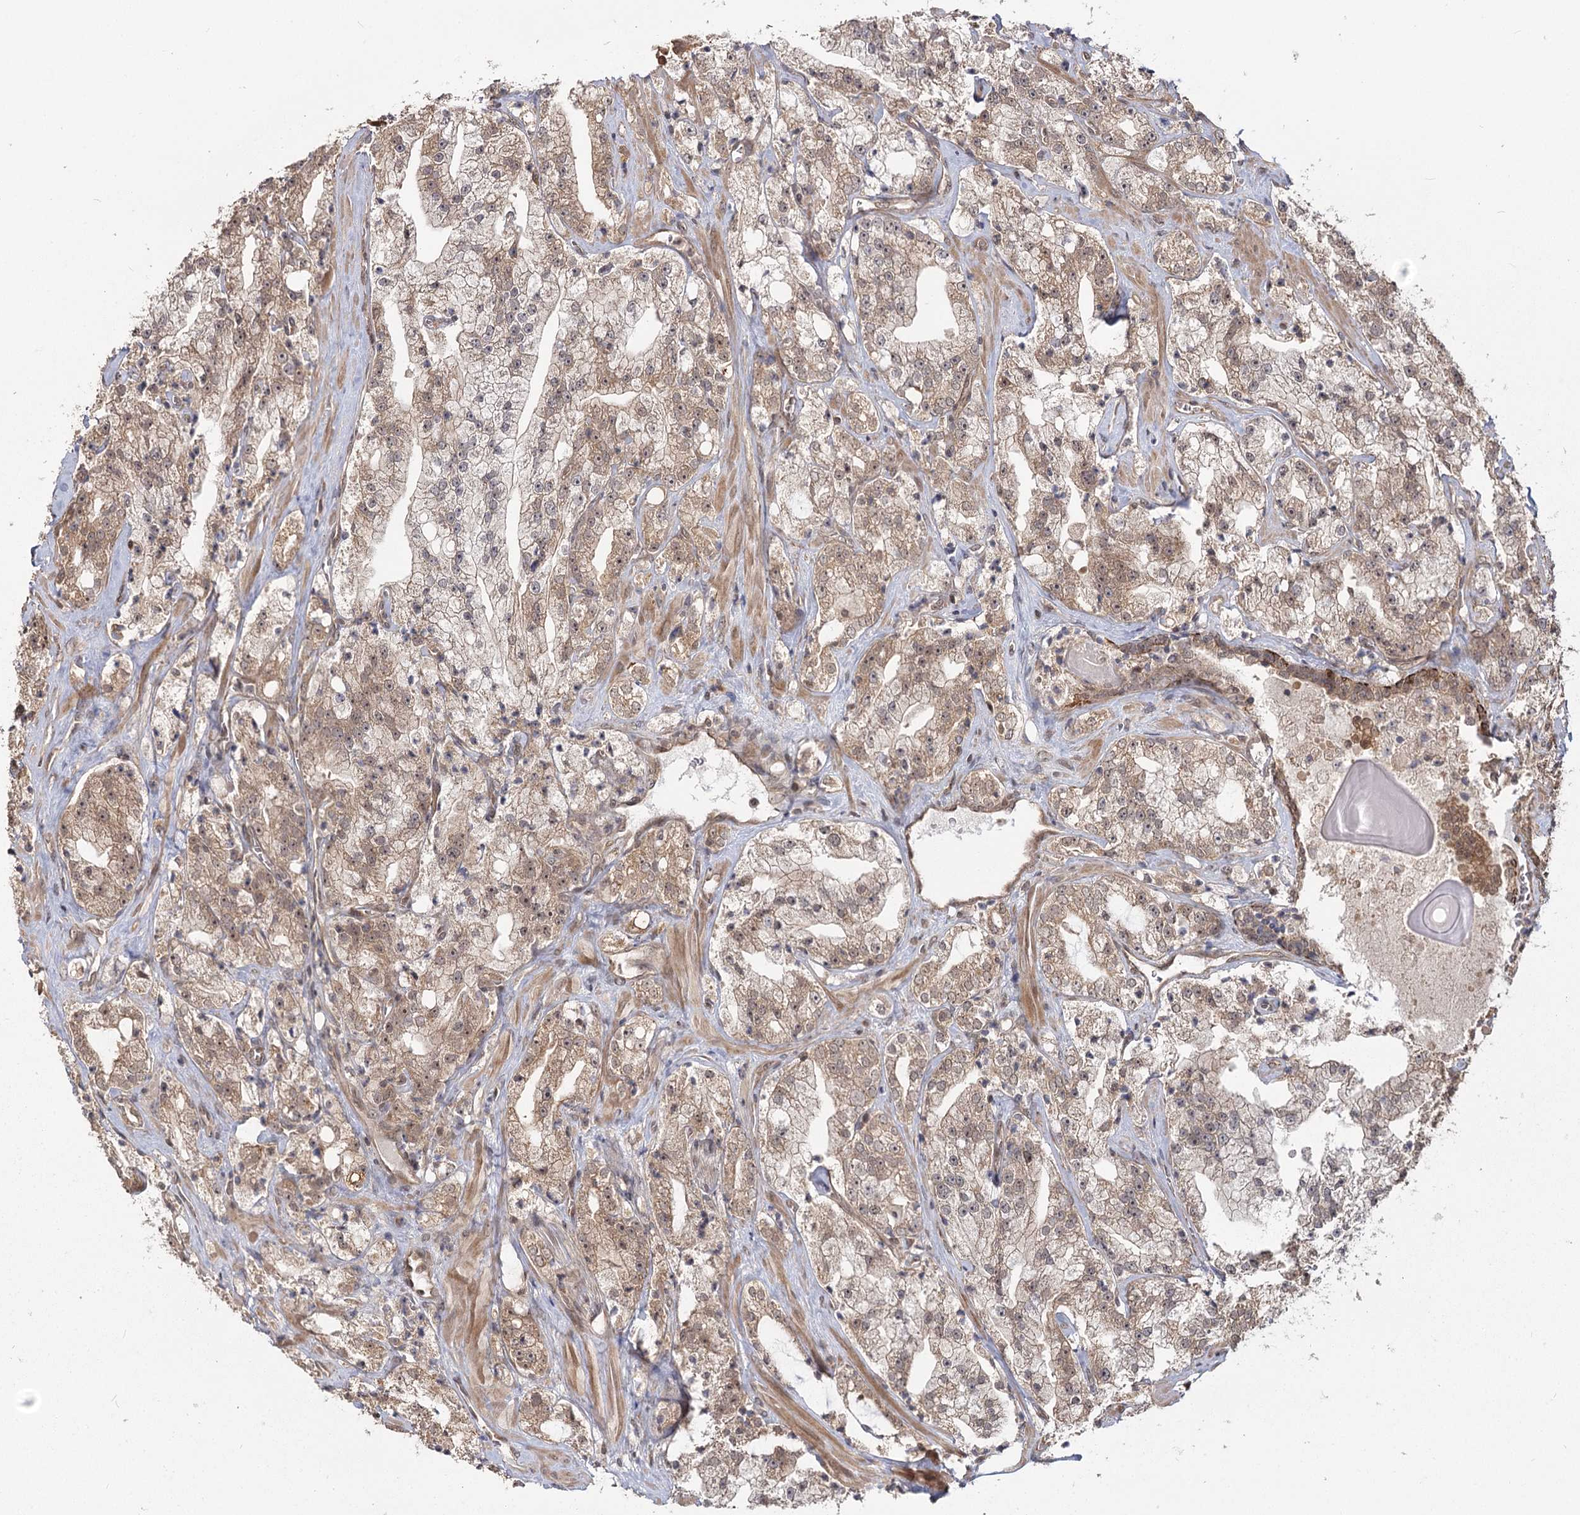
{"staining": {"intensity": "moderate", "quantity": ">75%", "location": "cytoplasmic/membranous,nuclear"}, "tissue": "prostate cancer", "cell_type": "Tumor cells", "image_type": "cancer", "snomed": [{"axis": "morphology", "description": "Adenocarcinoma, High grade"}, {"axis": "topography", "description": "Prostate"}], "caption": "Immunohistochemical staining of human high-grade adenocarcinoma (prostate) displays moderate cytoplasmic/membranous and nuclear protein staining in approximately >75% of tumor cells. The staining is performed using DAB (3,3'-diaminobenzidine) brown chromogen to label protein expression. The nuclei are counter-stained blue using hematoxylin.", "gene": "R3HDM2", "patient": {"sex": "male", "age": 64}}